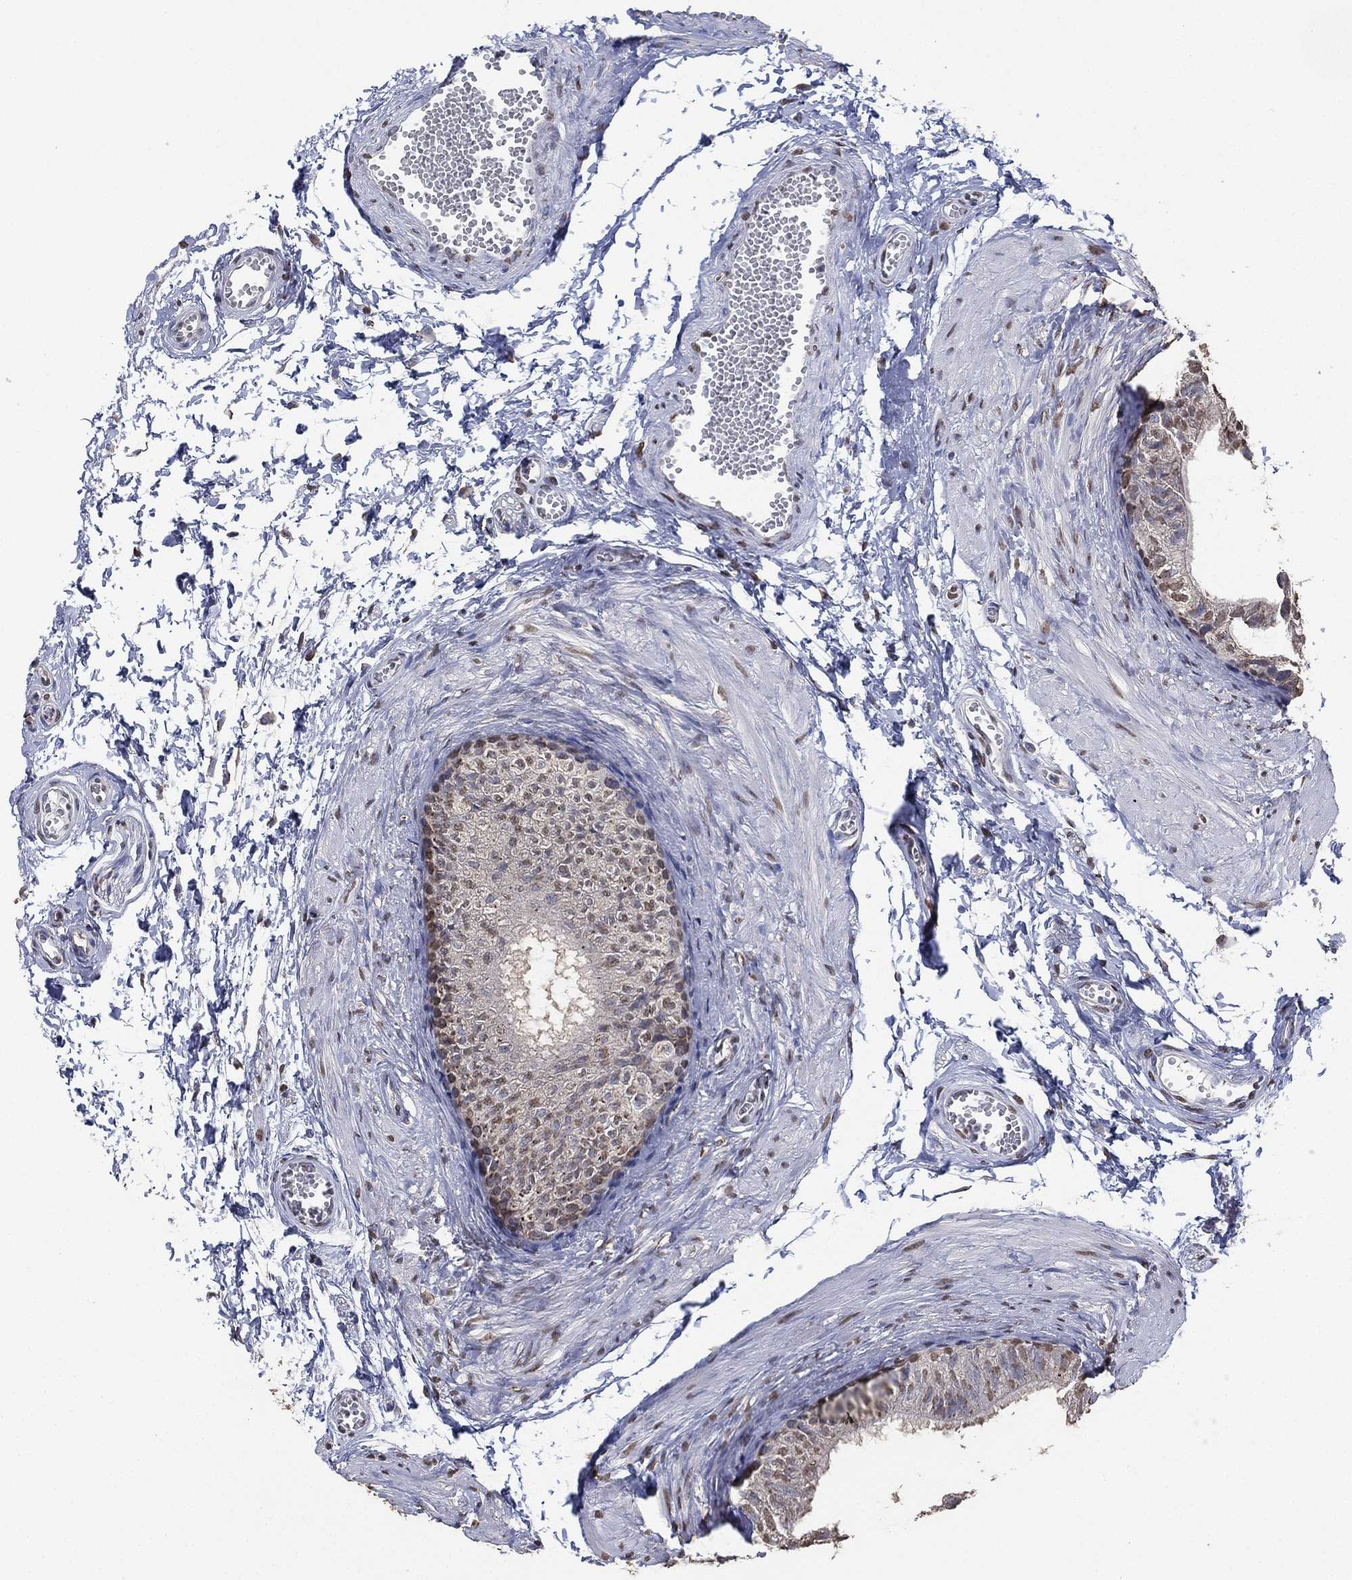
{"staining": {"intensity": "weak", "quantity": "25%-75%", "location": "nuclear"}, "tissue": "epididymis", "cell_type": "Glandular cells", "image_type": "normal", "snomed": [{"axis": "morphology", "description": "Normal tissue, NOS"}, {"axis": "topography", "description": "Epididymis"}], "caption": "The immunohistochemical stain highlights weak nuclear staining in glandular cells of unremarkable epididymis. Using DAB (brown) and hematoxylin (blue) stains, captured at high magnification using brightfield microscopy.", "gene": "ALDH7A1", "patient": {"sex": "male", "age": 22}}